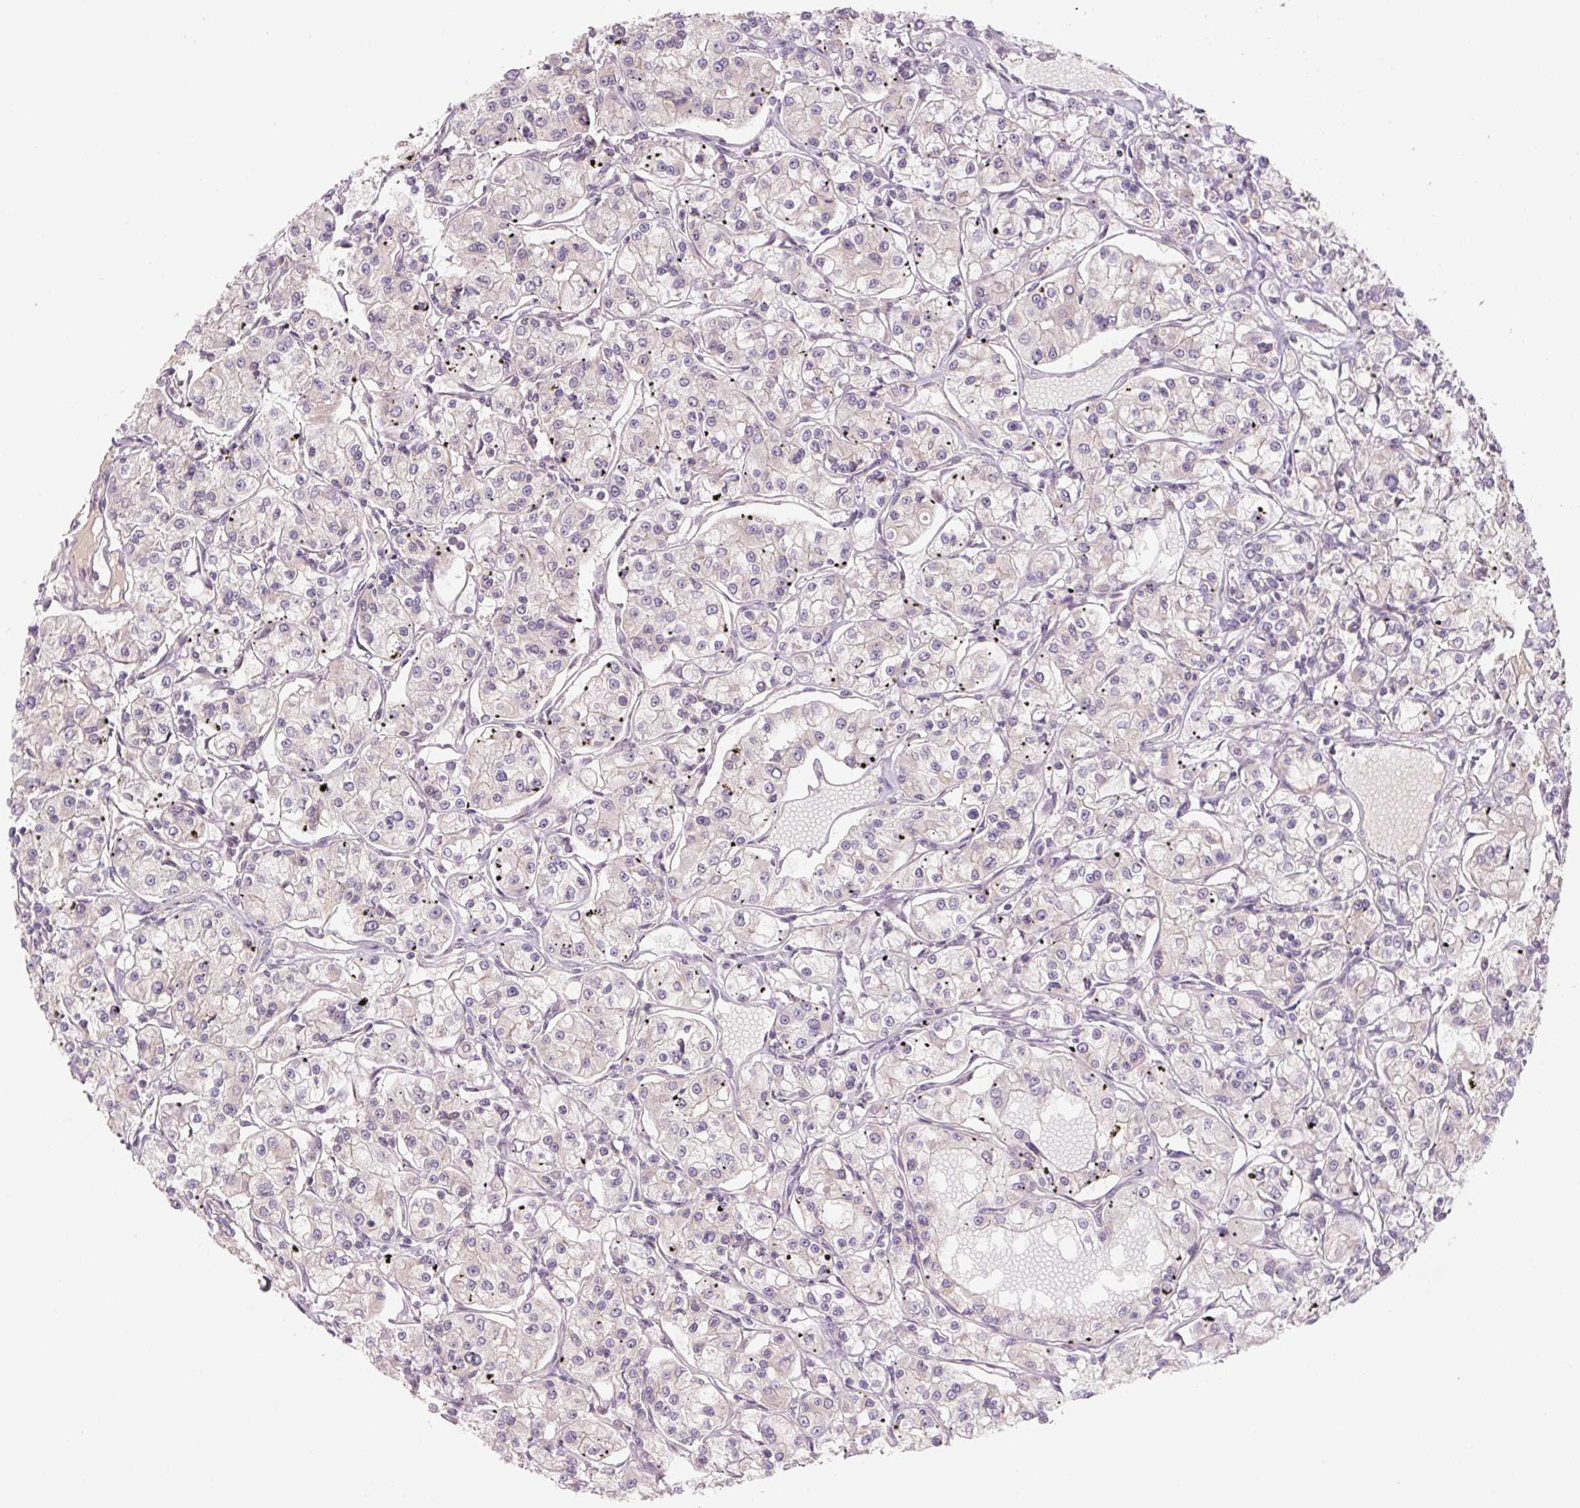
{"staining": {"intensity": "negative", "quantity": "none", "location": "none"}, "tissue": "renal cancer", "cell_type": "Tumor cells", "image_type": "cancer", "snomed": [{"axis": "morphology", "description": "Adenocarcinoma, NOS"}, {"axis": "topography", "description": "Kidney"}], "caption": "Immunohistochemical staining of renal cancer reveals no significant expression in tumor cells.", "gene": "C2orf73", "patient": {"sex": "female", "age": 59}}